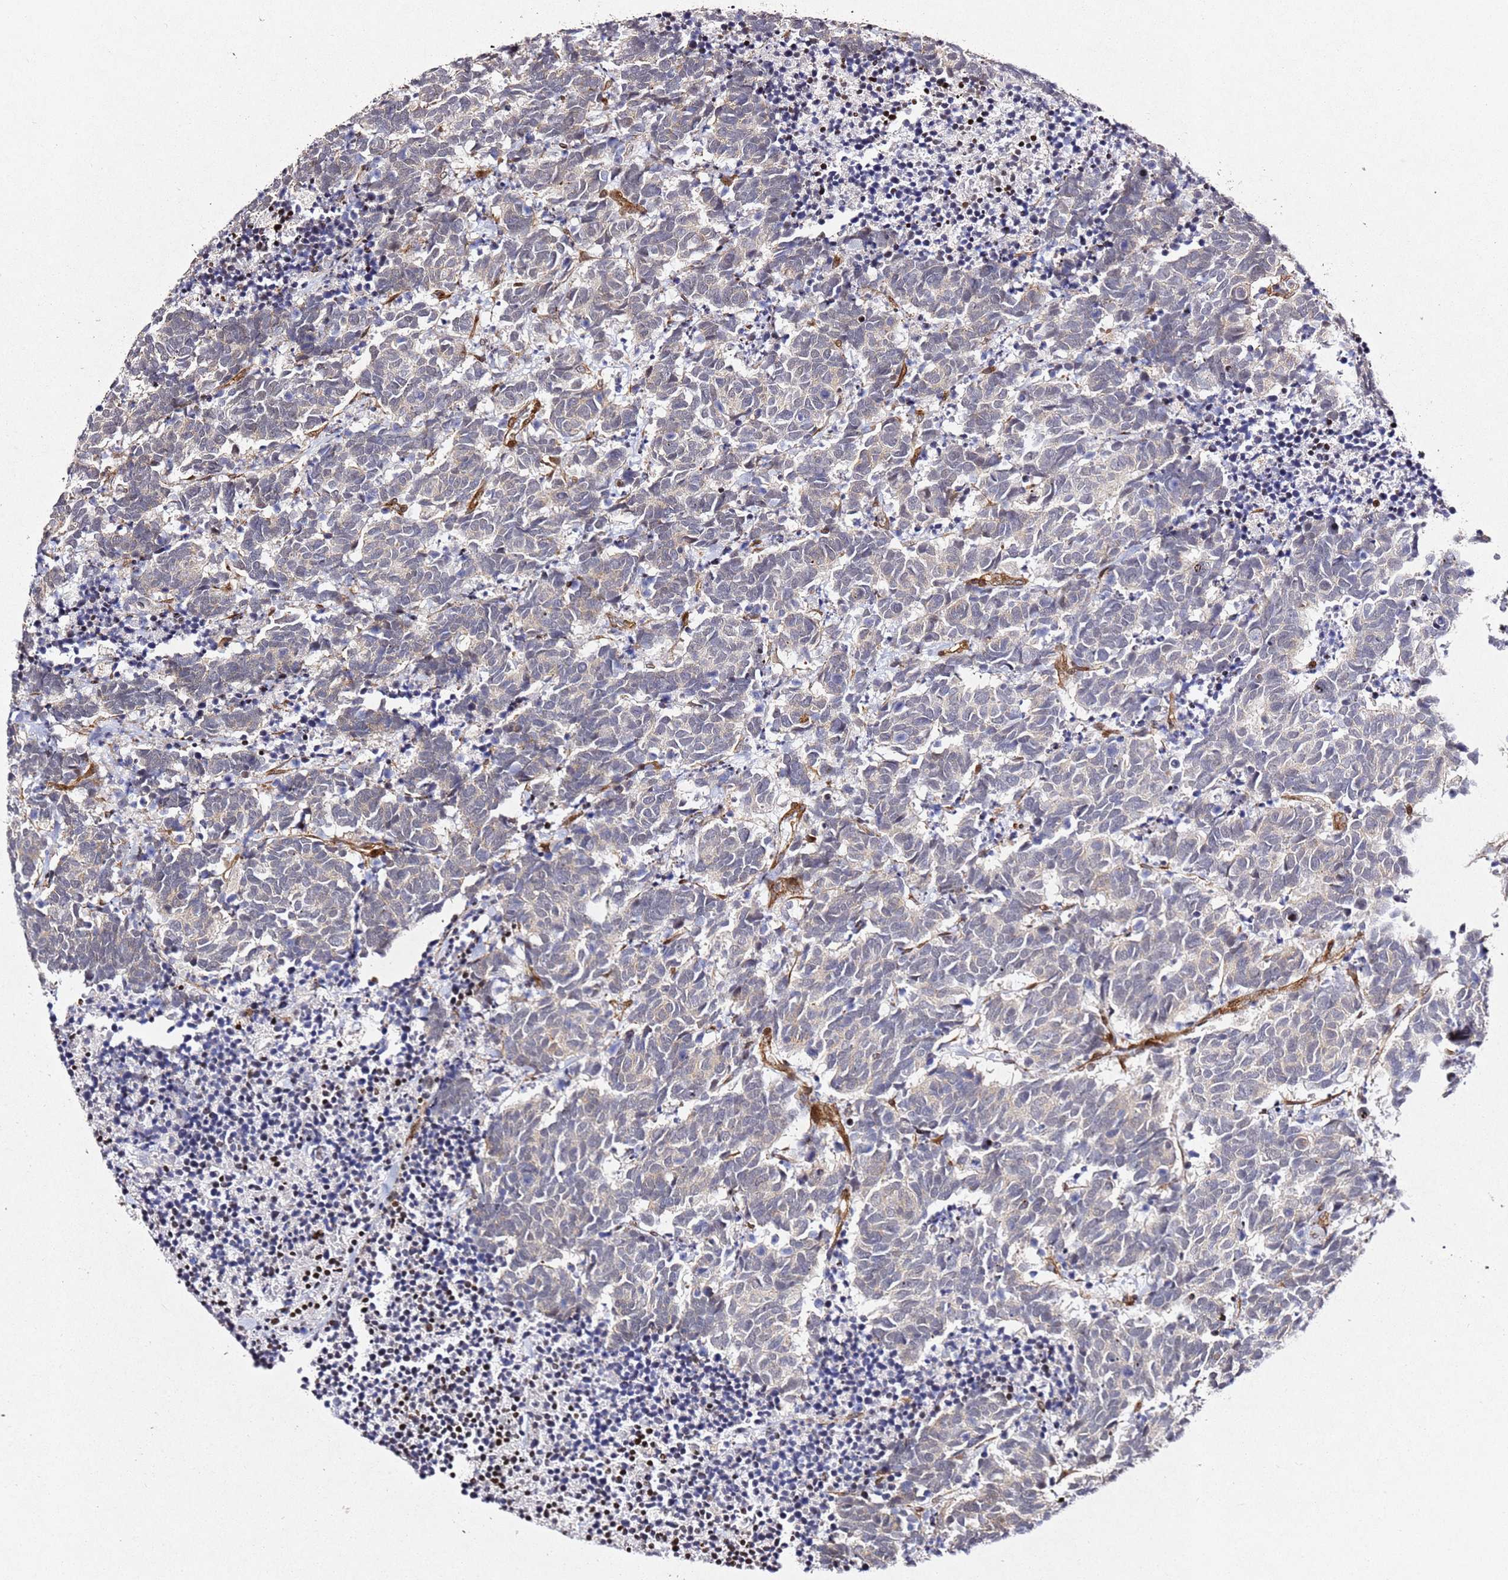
{"staining": {"intensity": "weak", "quantity": "<25%", "location": "cytoplasmic/membranous"}, "tissue": "carcinoid", "cell_type": "Tumor cells", "image_type": "cancer", "snomed": [{"axis": "morphology", "description": "Carcinoma, NOS"}, {"axis": "morphology", "description": "Carcinoid, malignant, NOS"}, {"axis": "topography", "description": "Prostate"}], "caption": "Immunohistochemistry (IHC) image of neoplastic tissue: carcinoid (malignant) stained with DAB (3,3'-diaminobenzidine) demonstrates no significant protein positivity in tumor cells. Brightfield microscopy of immunohistochemistry (IHC) stained with DAB (brown) and hematoxylin (blue), captured at high magnification.", "gene": "ZNF296", "patient": {"sex": "male", "age": 57}}